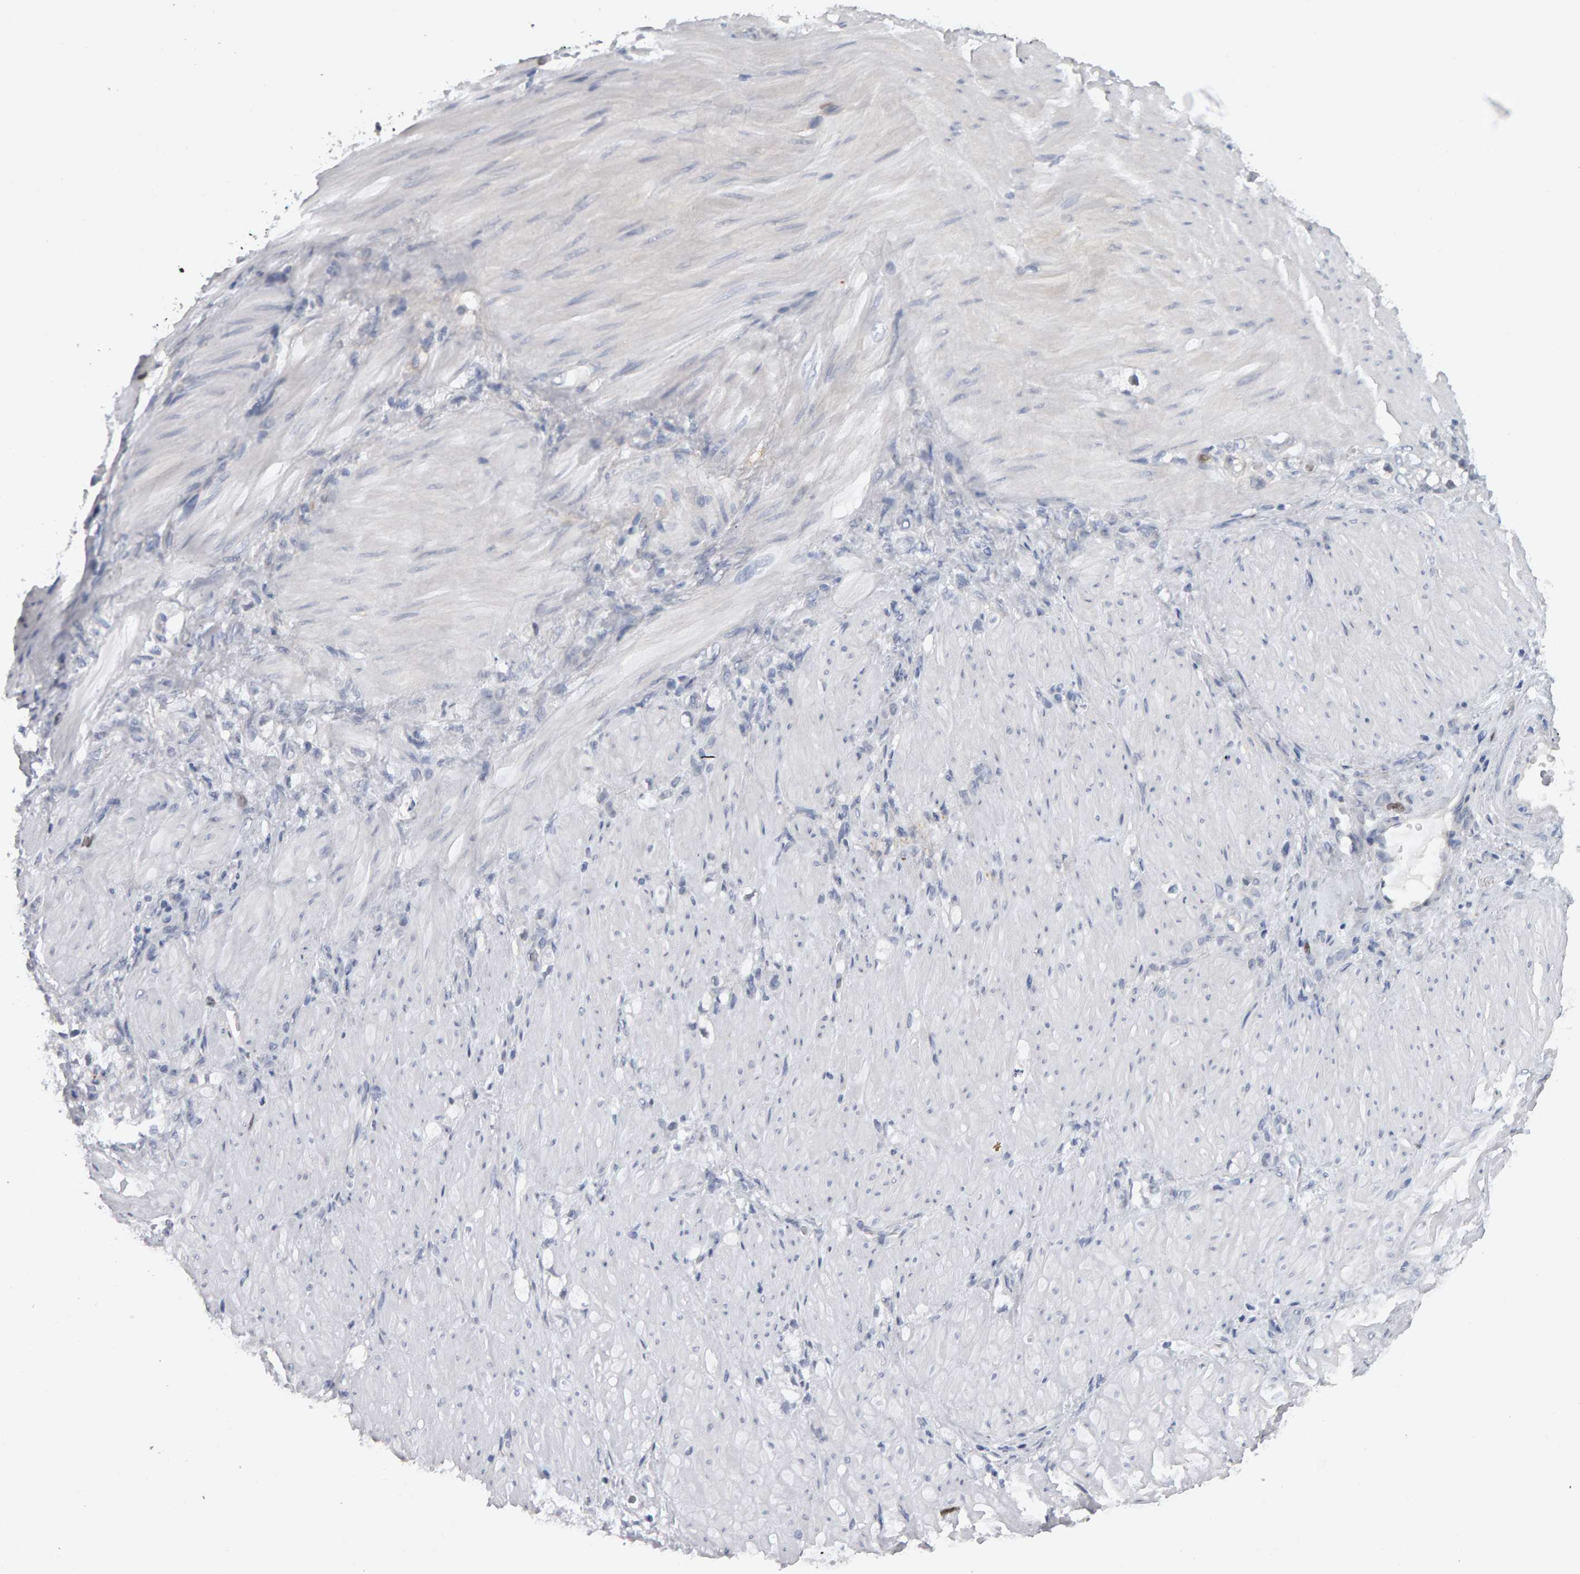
{"staining": {"intensity": "negative", "quantity": "none", "location": "none"}, "tissue": "stomach cancer", "cell_type": "Tumor cells", "image_type": "cancer", "snomed": [{"axis": "morphology", "description": "Normal tissue, NOS"}, {"axis": "morphology", "description": "Adenocarcinoma, NOS"}, {"axis": "topography", "description": "Stomach"}], "caption": "Human stomach cancer stained for a protein using immunohistochemistry displays no staining in tumor cells.", "gene": "CDCA5", "patient": {"sex": "male", "age": 82}}